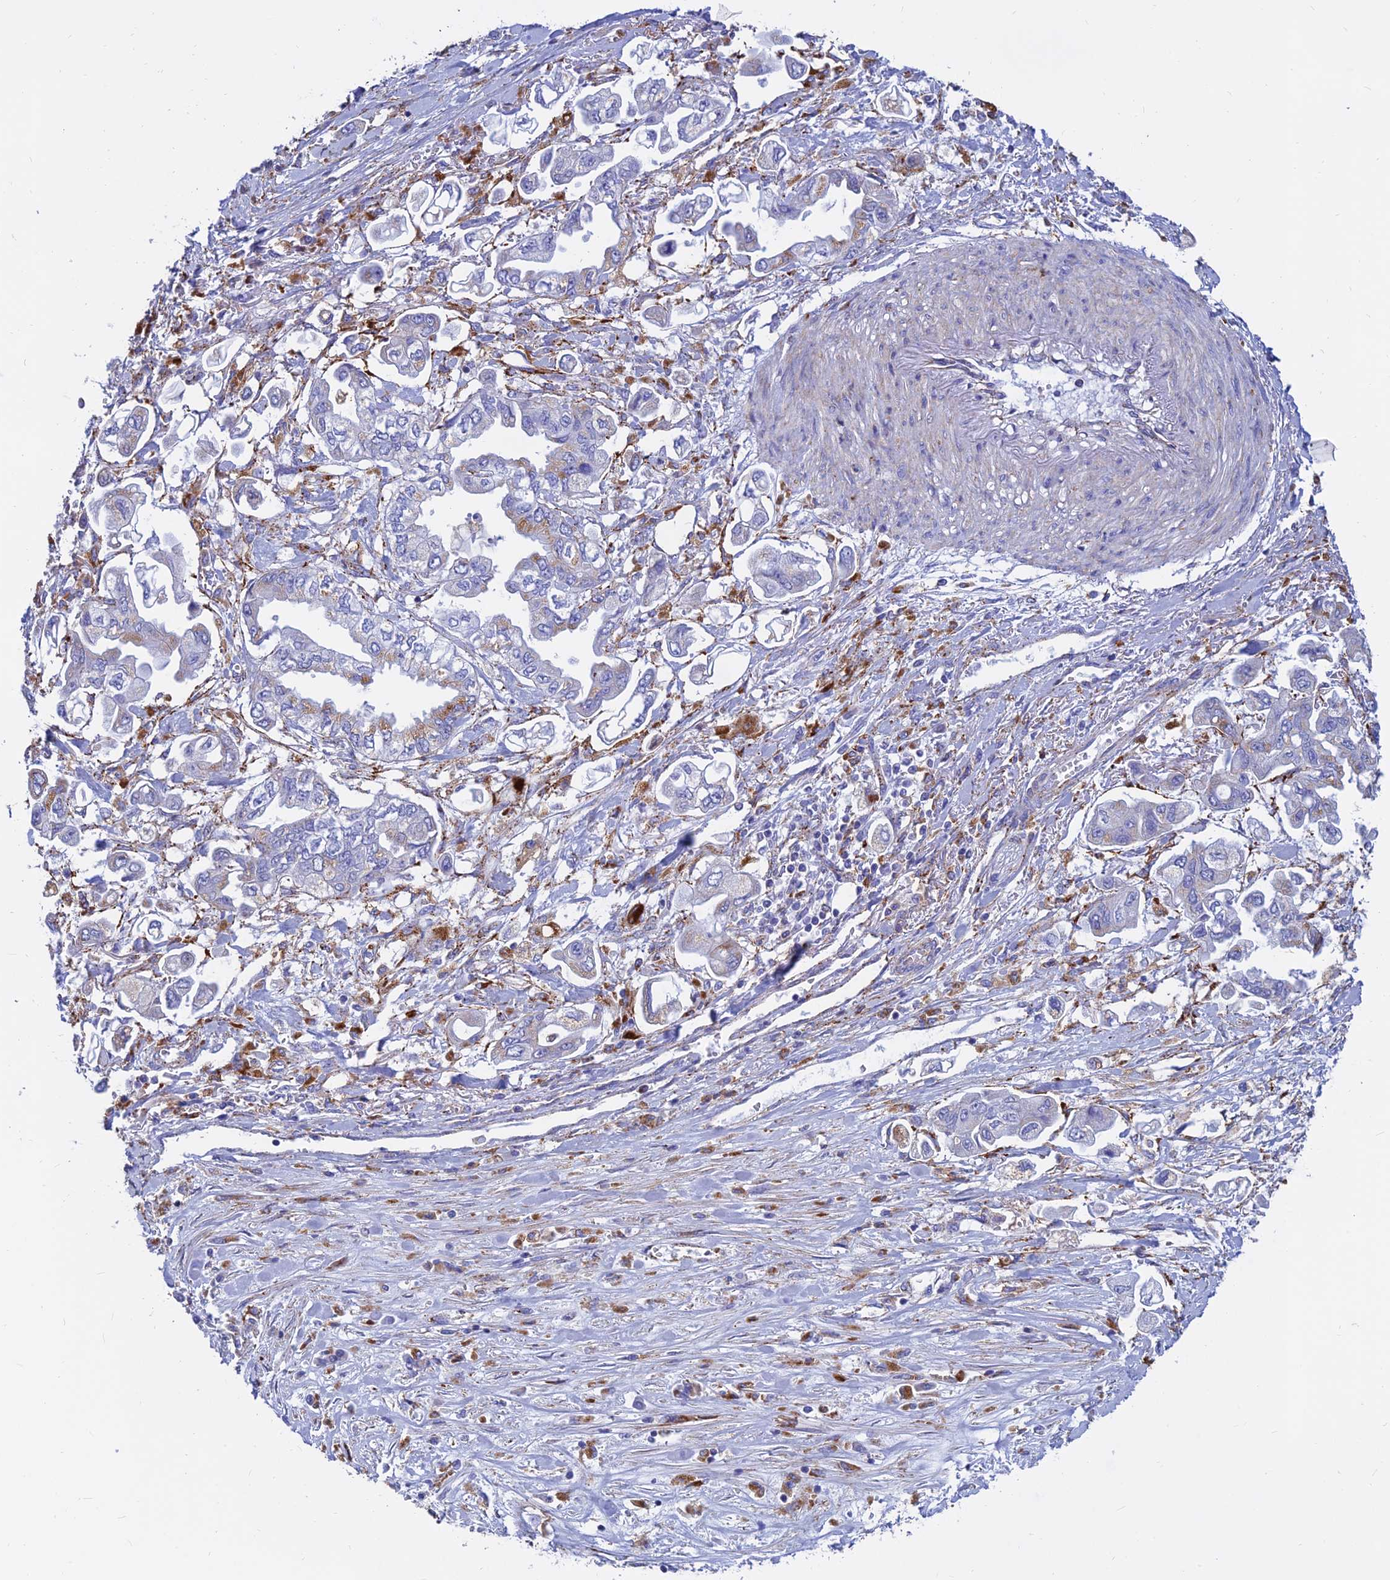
{"staining": {"intensity": "weak", "quantity": "<25%", "location": "cytoplasmic/membranous"}, "tissue": "stomach cancer", "cell_type": "Tumor cells", "image_type": "cancer", "snomed": [{"axis": "morphology", "description": "Adenocarcinoma, NOS"}, {"axis": "topography", "description": "Stomach"}], "caption": "Immunohistochemistry (IHC) photomicrograph of neoplastic tissue: stomach cancer stained with DAB (3,3'-diaminobenzidine) exhibits no significant protein expression in tumor cells.", "gene": "SPNS1", "patient": {"sex": "male", "age": 62}}